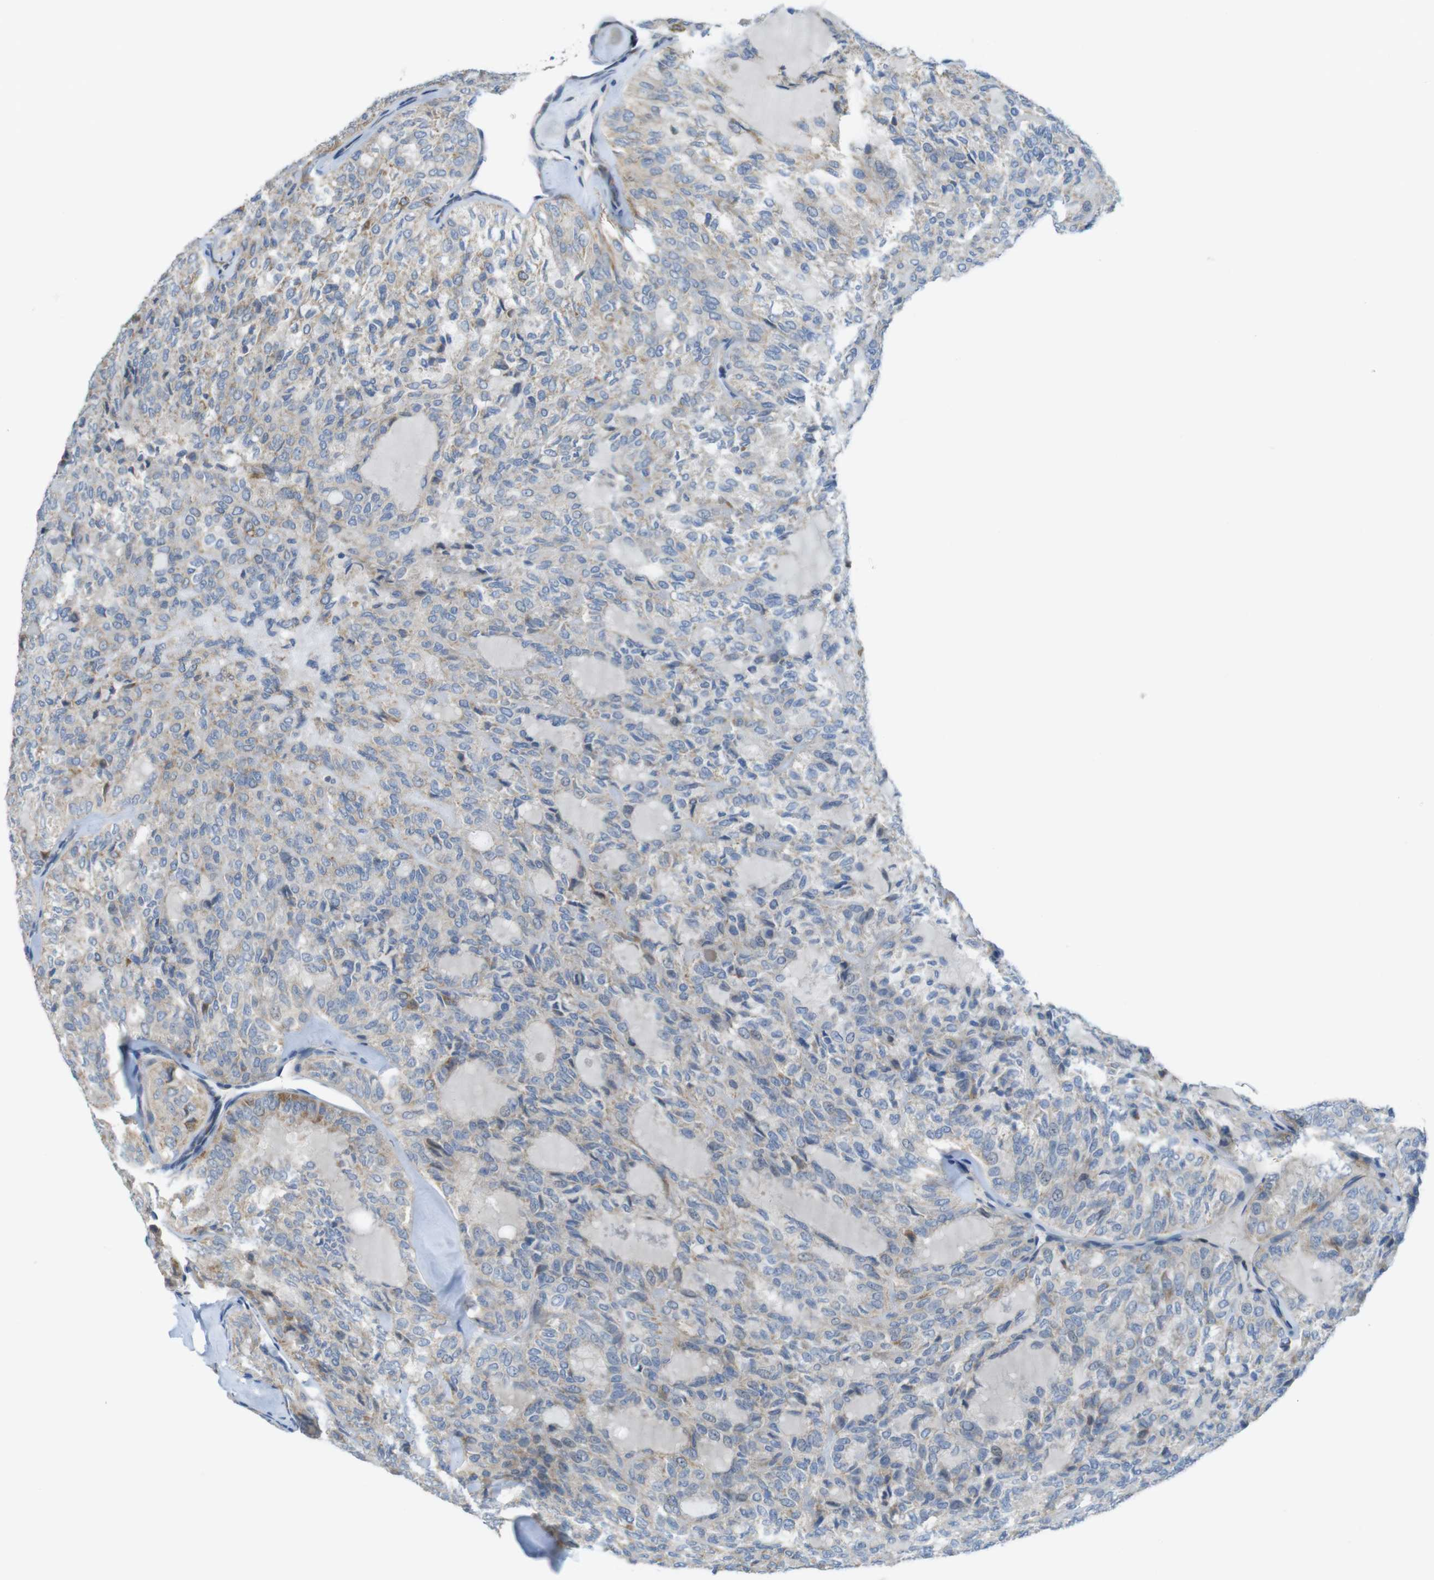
{"staining": {"intensity": "weak", "quantity": ">75%", "location": "cytoplasmic/membranous"}, "tissue": "thyroid cancer", "cell_type": "Tumor cells", "image_type": "cancer", "snomed": [{"axis": "morphology", "description": "Follicular adenoma carcinoma, NOS"}, {"axis": "topography", "description": "Thyroid gland"}], "caption": "Thyroid cancer (follicular adenoma carcinoma) stained with a protein marker demonstrates weak staining in tumor cells.", "gene": "MARCHF1", "patient": {"sex": "male", "age": 75}}